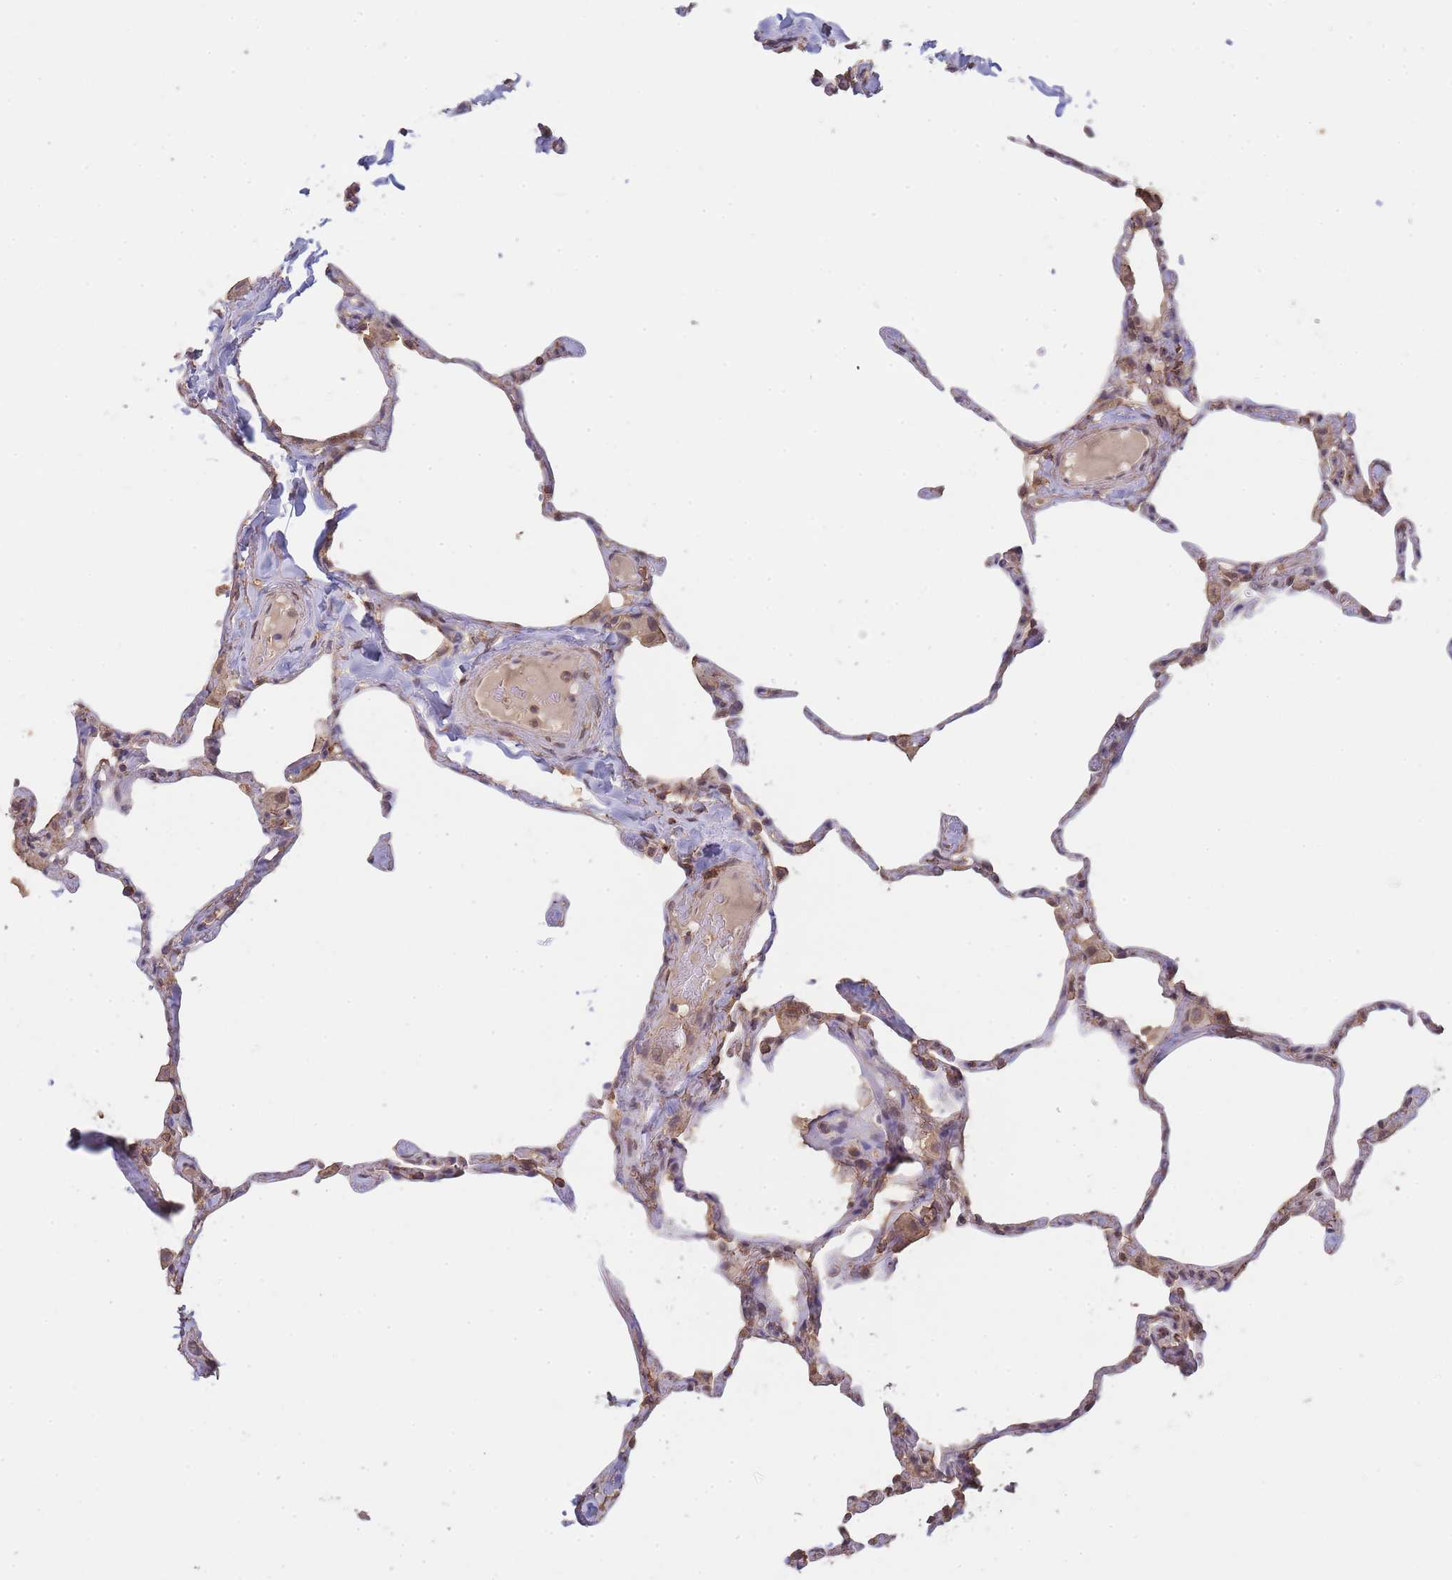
{"staining": {"intensity": "negative", "quantity": "none", "location": "none"}, "tissue": "lung", "cell_type": "Alveolar cells", "image_type": "normal", "snomed": [{"axis": "morphology", "description": "Normal tissue, NOS"}, {"axis": "topography", "description": "Lung"}], "caption": "Lung stained for a protein using immunohistochemistry (IHC) displays no expression alveolar cells.", "gene": "METRN", "patient": {"sex": "male", "age": 65}}